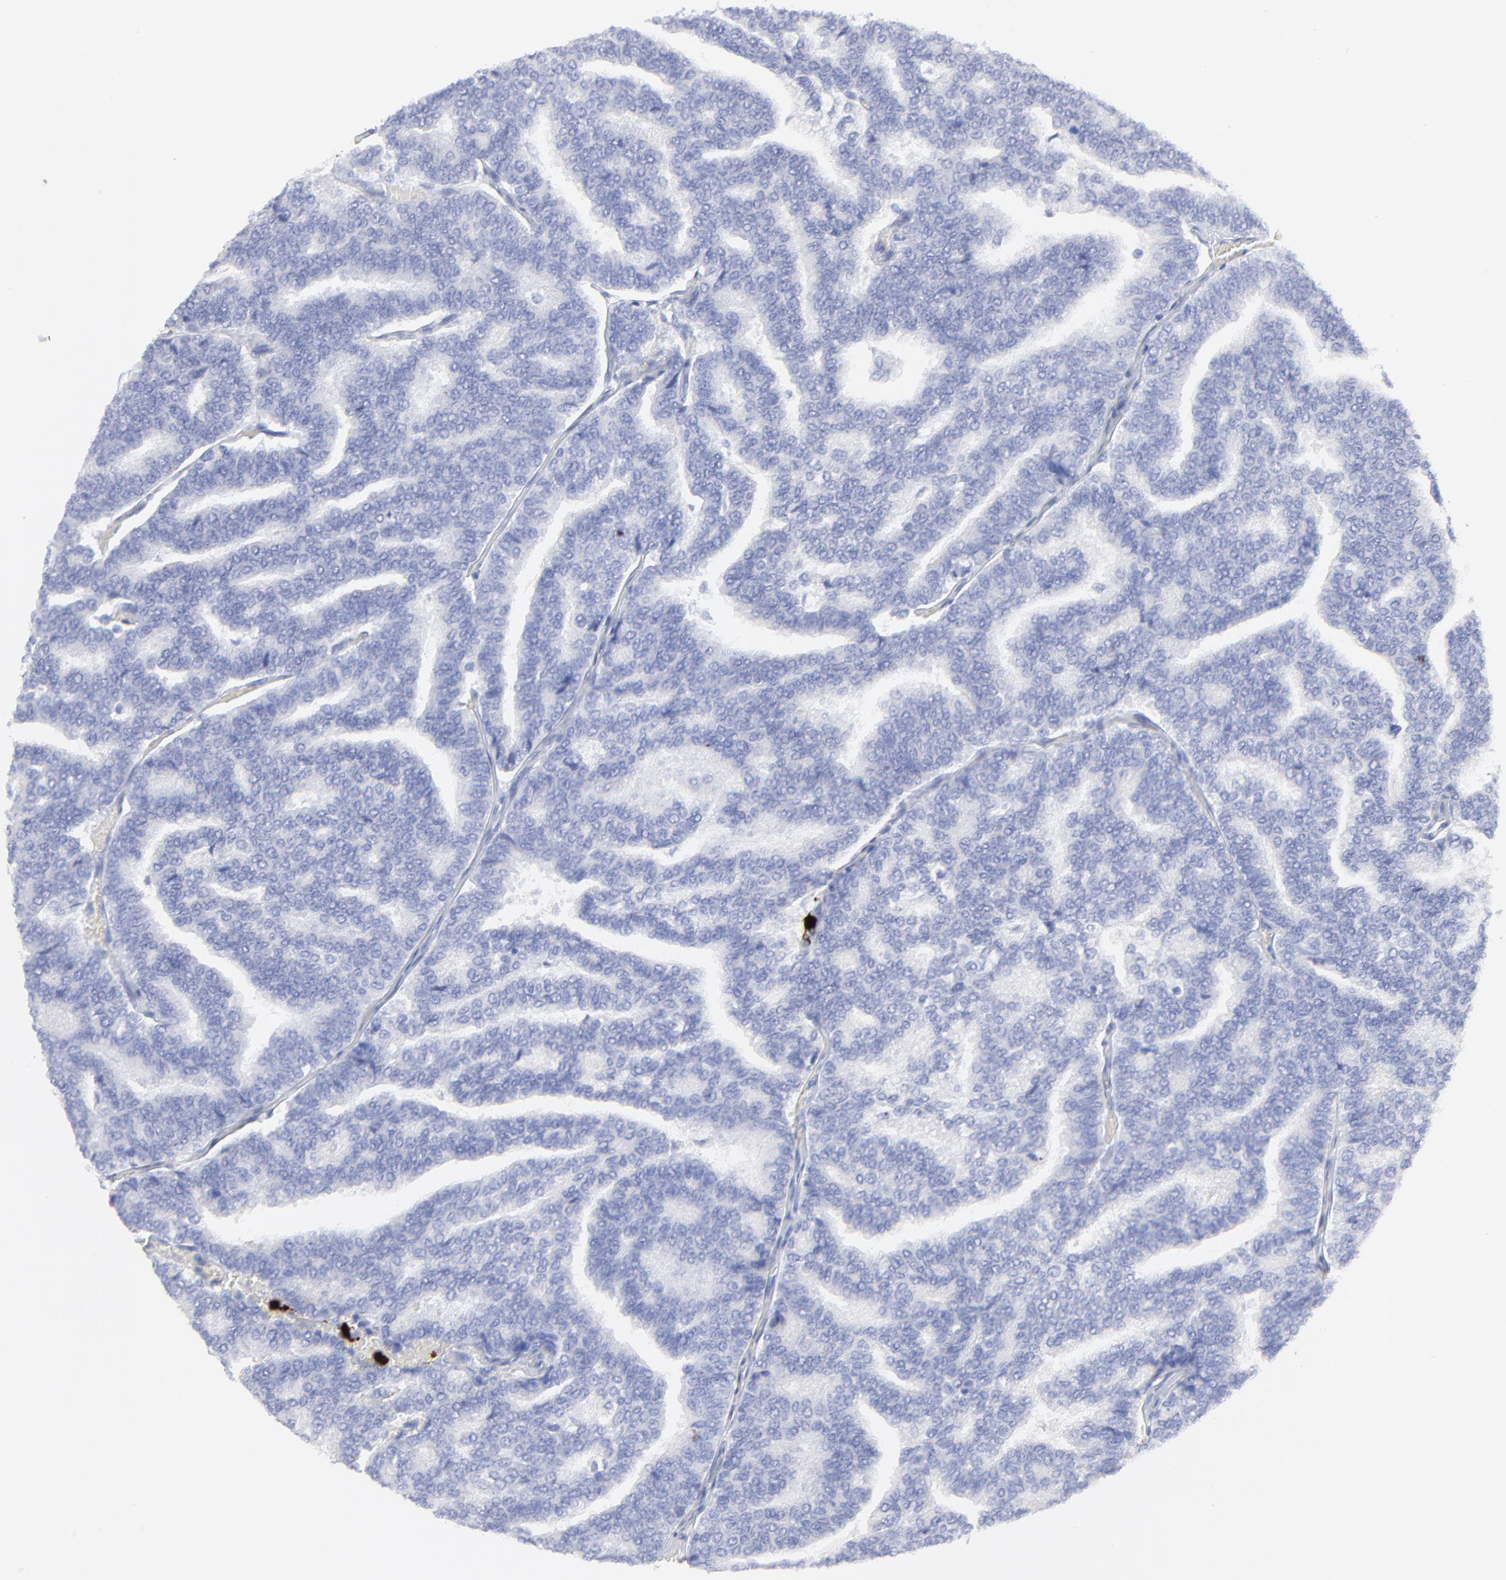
{"staining": {"intensity": "negative", "quantity": "none", "location": "none"}, "tissue": "thyroid cancer", "cell_type": "Tumor cells", "image_type": "cancer", "snomed": [{"axis": "morphology", "description": "Papillary adenocarcinoma, NOS"}, {"axis": "topography", "description": "Thyroid gland"}], "caption": "Immunohistochemical staining of human papillary adenocarcinoma (thyroid) shows no significant positivity in tumor cells.", "gene": "S100A12", "patient": {"sex": "female", "age": 35}}